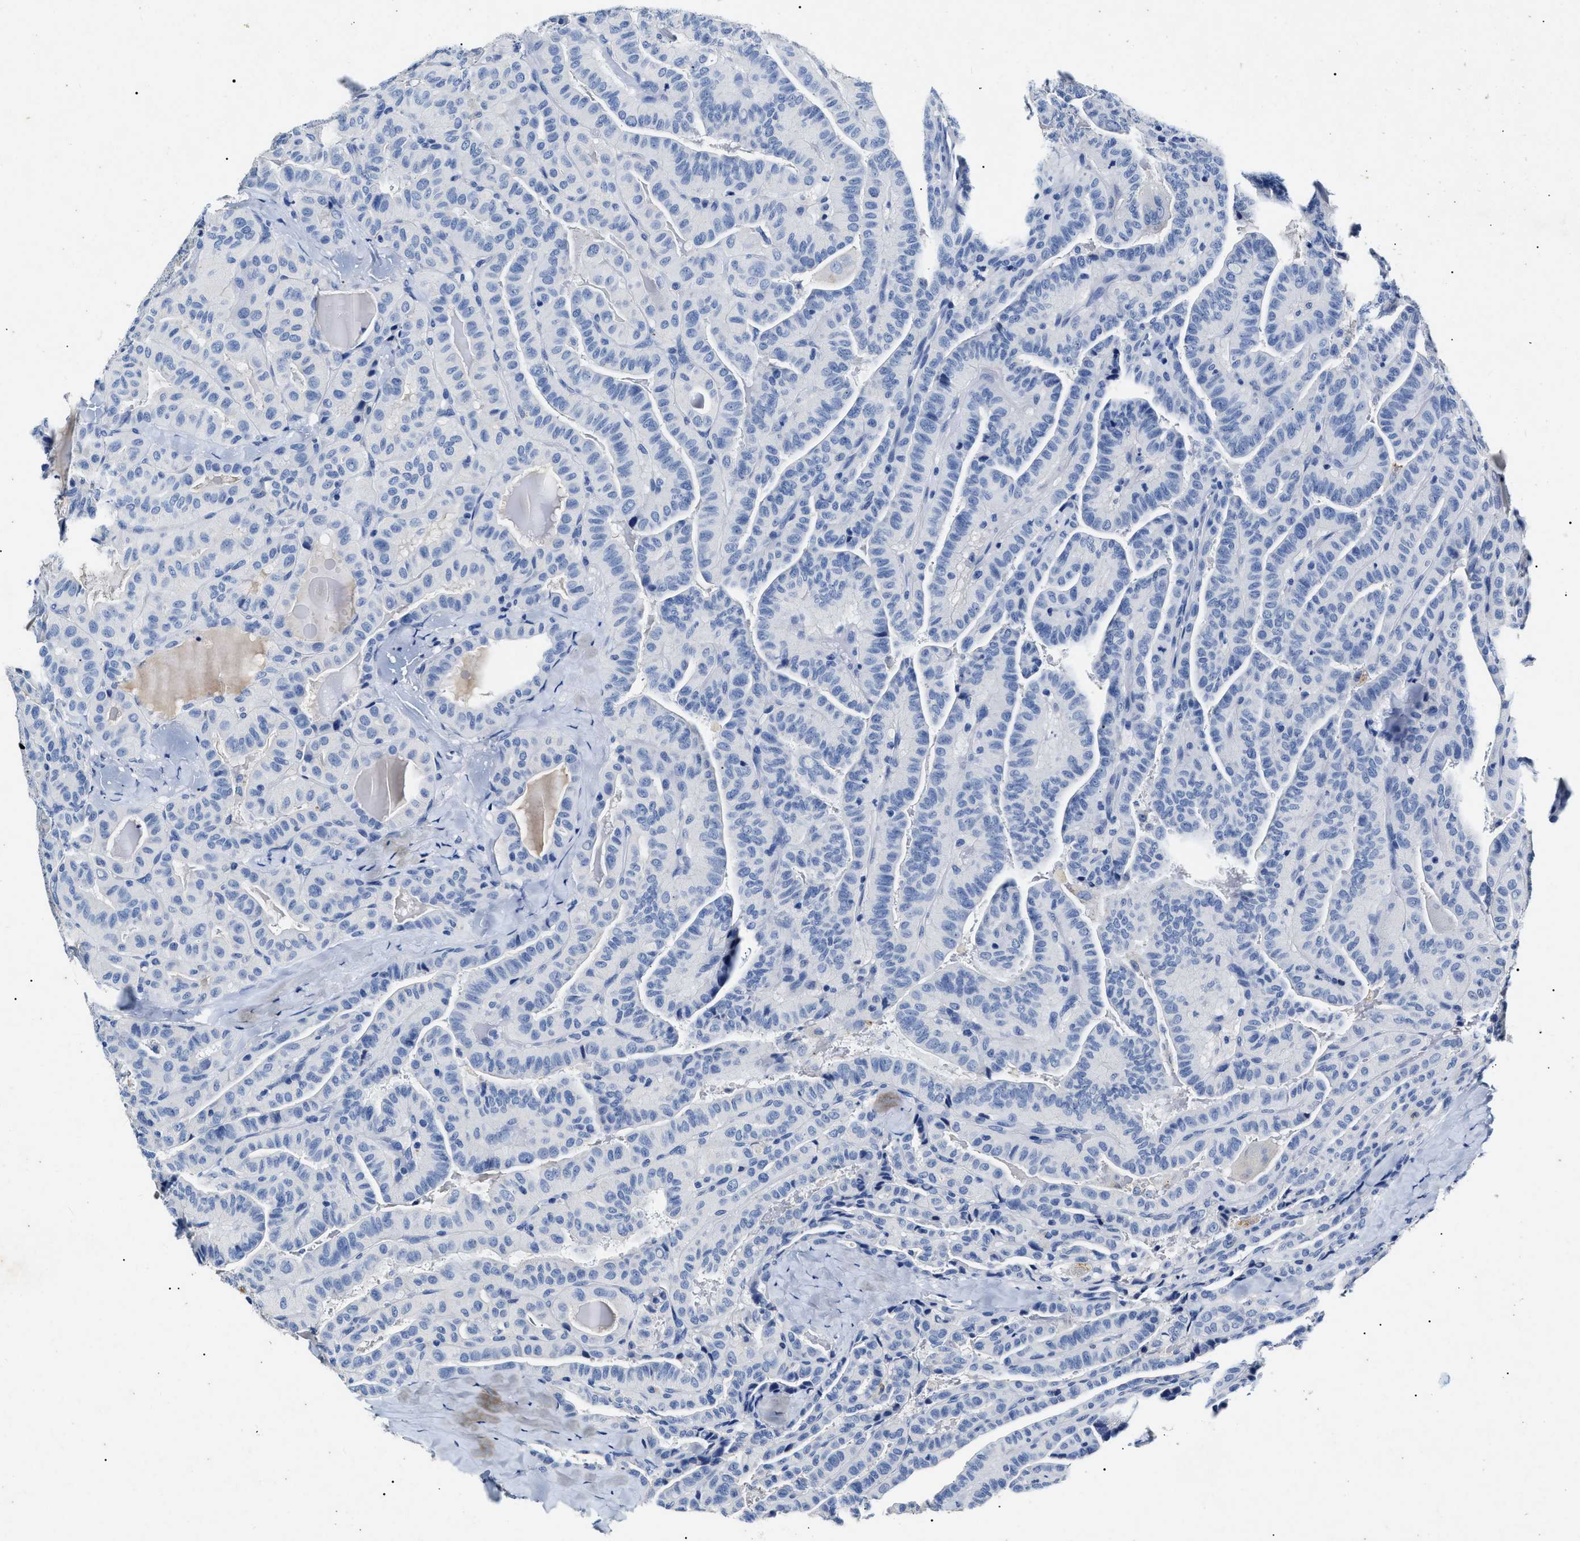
{"staining": {"intensity": "negative", "quantity": "none", "location": "none"}, "tissue": "thyroid cancer", "cell_type": "Tumor cells", "image_type": "cancer", "snomed": [{"axis": "morphology", "description": "Papillary adenocarcinoma, NOS"}, {"axis": "topography", "description": "Thyroid gland"}], "caption": "Photomicrograph shows no significant protein expression in tumor cells of thyroid cancer.", "gene": "LRRC8E", "patient": {"sex": "male", "age": 77}}